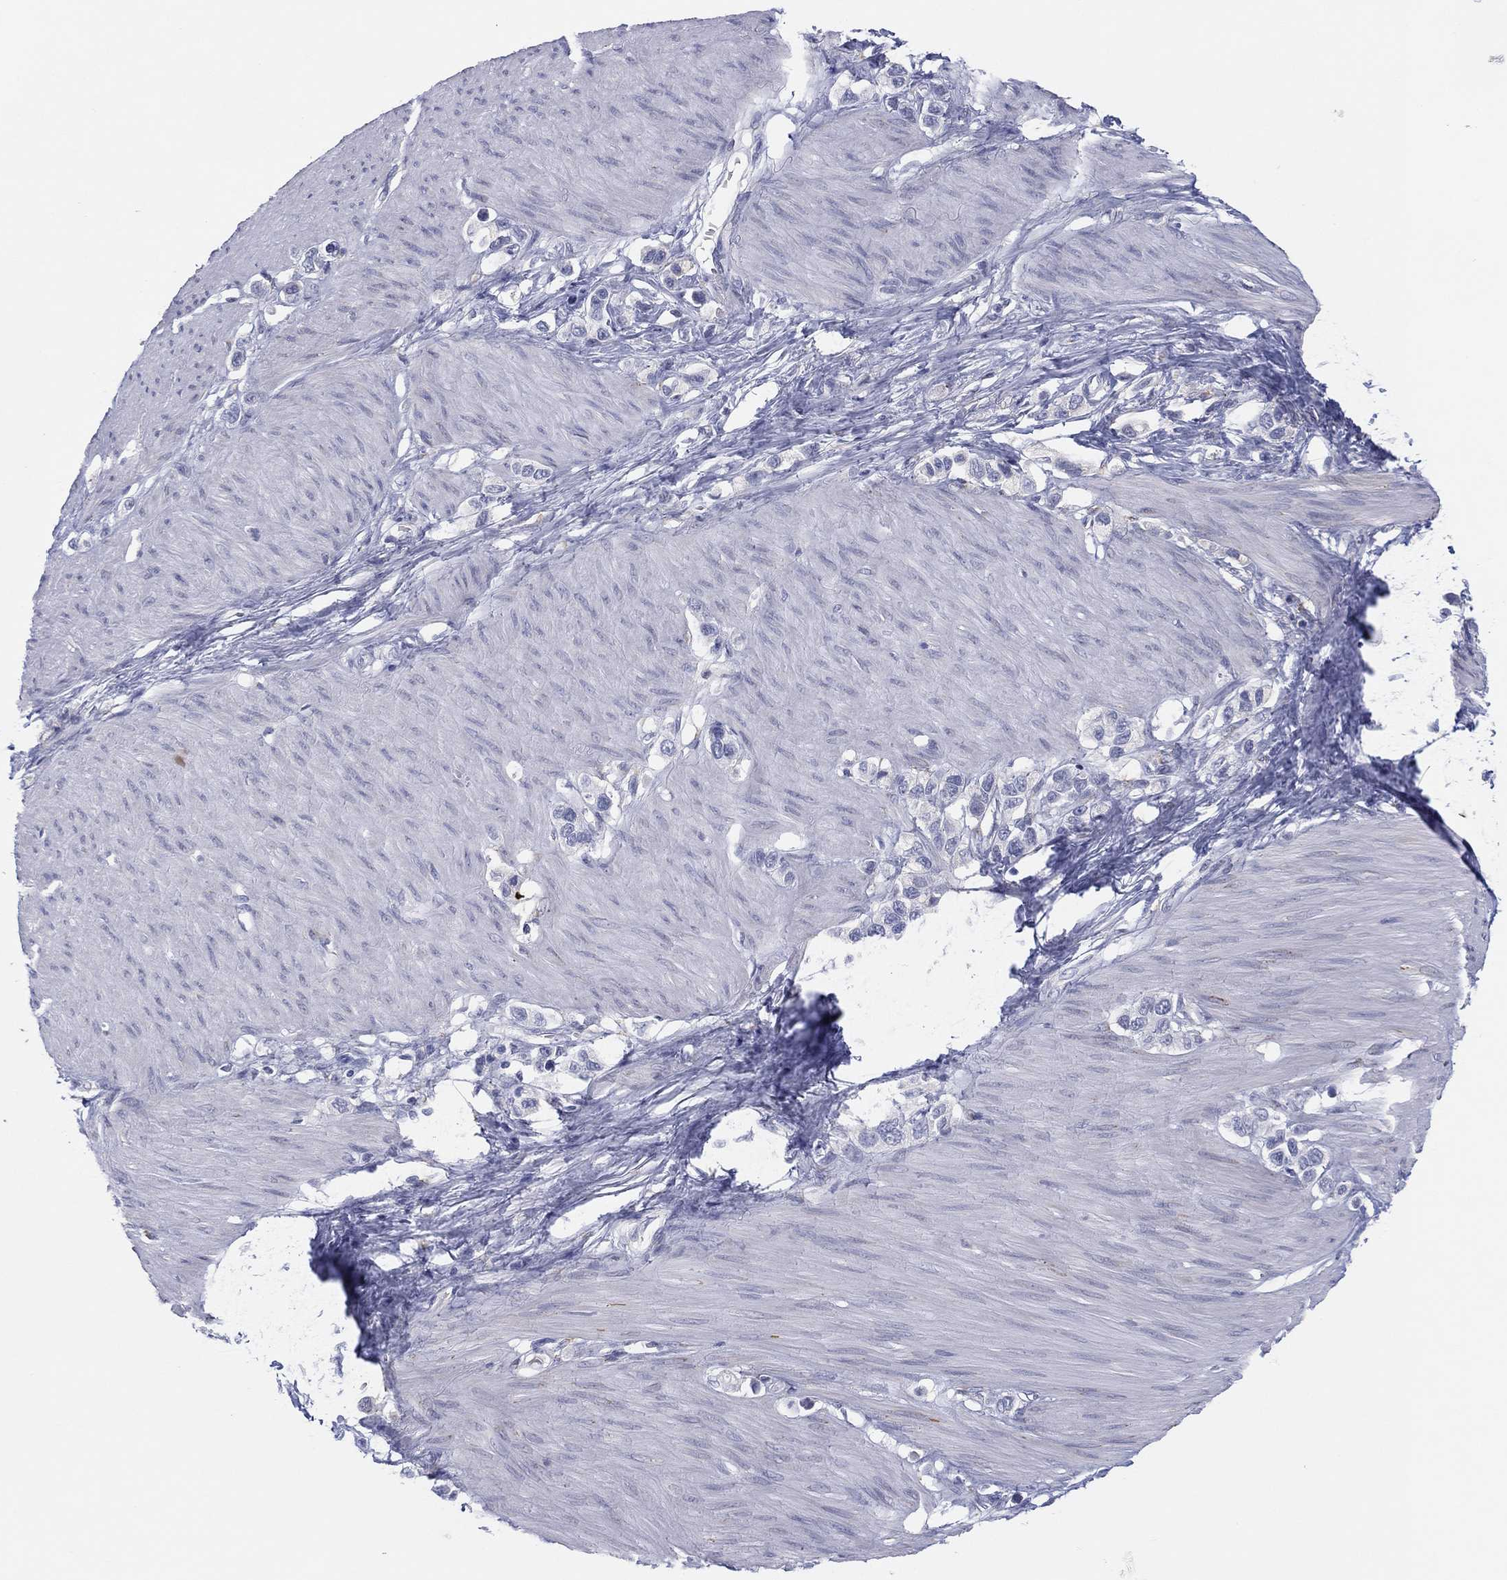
{"staining": {"intensity": "negative", "quantity": "none", "location": "none"}, "tissue": "stomach cancer", "cell_type": "Tumor cells", "image_type": "cancer", "snomed": [{"axis": "morphology", "description": "Normal tissue, NOS"}, {"axis": "morphology", "description": "Adenocarcinoma, NOS"}, {"axis": "morphology", "description": "Adenocarcinoma, High grade"}, {"axis": "topography", "description": "Stomach, upper"}, {"axis": "topography", "description": "Stomach"}], "caption": "This is a histopathology image of IHC staining of stomach cancer (high-grade adenocarcinoma), which shows no staining in tumor cells.", "gene": "MLF1", "patient": {"sex": "female", "age": 65}}